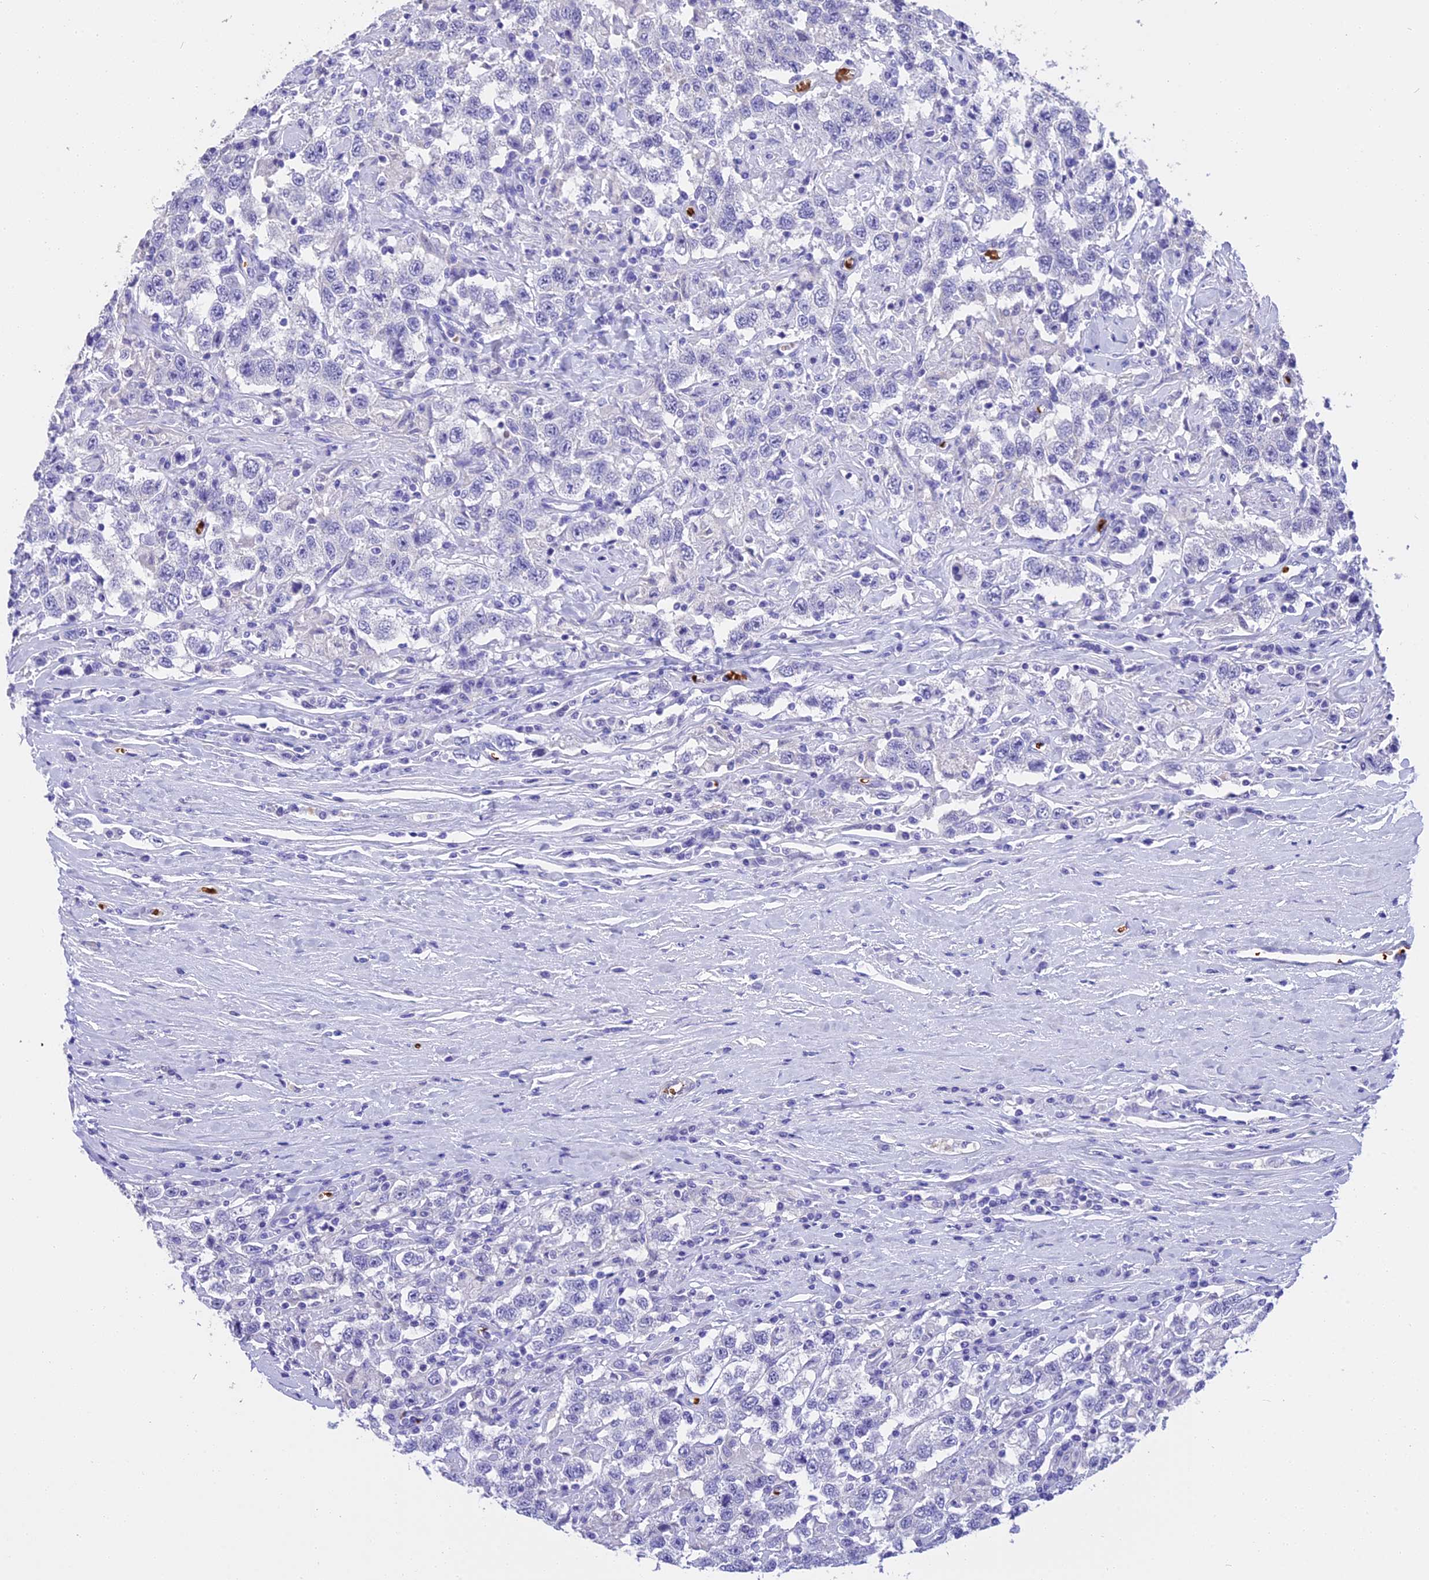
{"staining": {"intensity": "negative", "quantity": "none", "location": "none"}, "tissue": "testis cancer", "cell_type": "Tumor cells", "image_type": "cancer", "snomed": [{"axis": "morphology", "description": "Seminoma, NOS"}, {"axis": "topography", "description": "Testis"}], "caption": "Tumor cells show no significant protein positivity in seminoma (testis).", "gene": "TNNC2", "patient": {"sex": "male", "age": 41}}